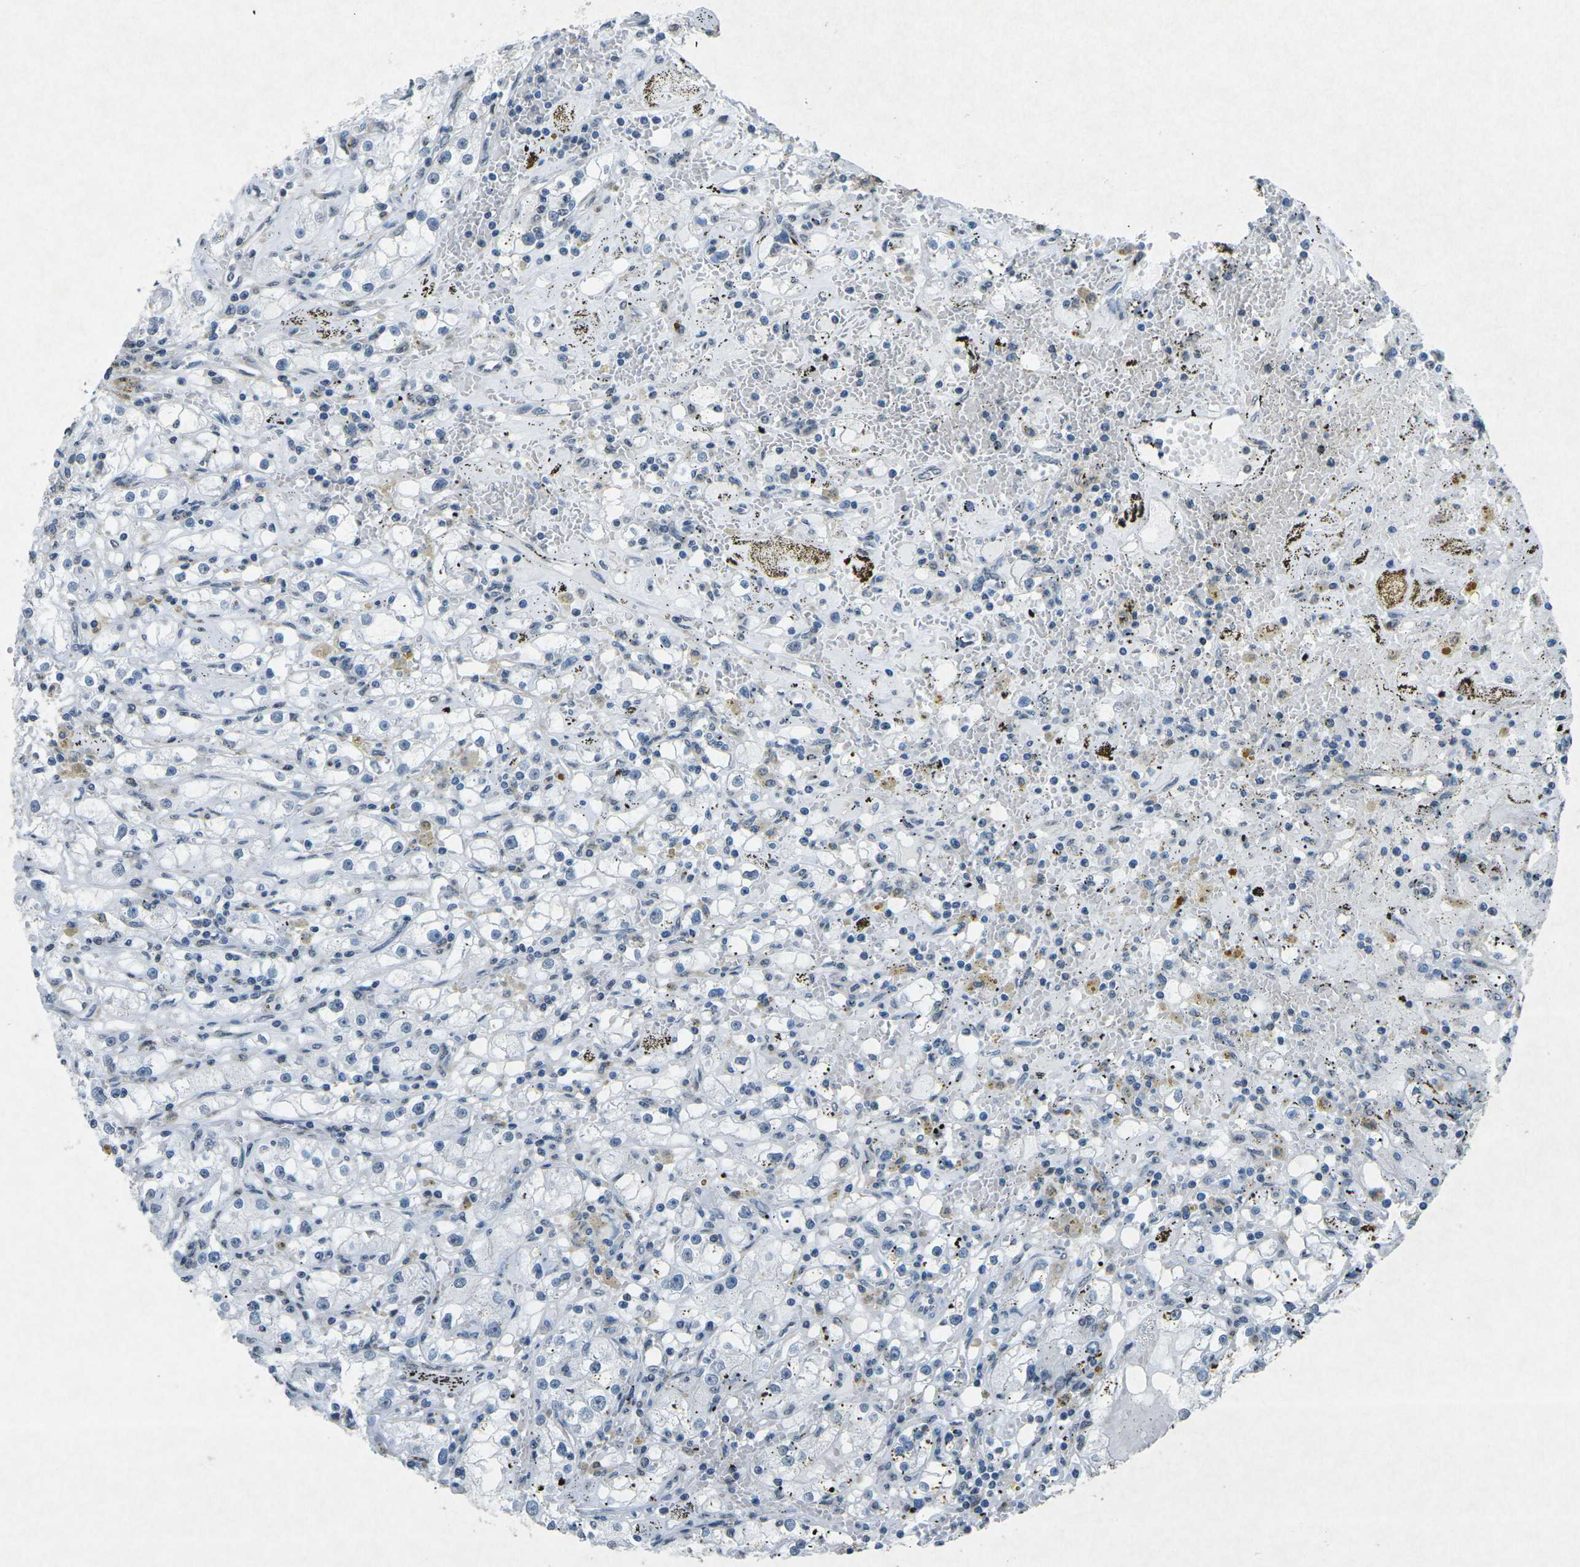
{"staining": {"intensity": "negative", "quantity": "none", "location": "none"}, "tissue": "renal cancer", "cell_type": "Tumor cells", "image_type": "cancer", "snomed": [{"axis": "morphology", "description": "Adenocarcinoma, NOS"}, {"axis": "topography", "description": "Kidney"}], "caption": "Protein analysis of renal cancer (adenocarcinoma) shows no significant expression in tumor cells.", "gene": "TFR2", "patient": {"sex": "male", "age": 56}}